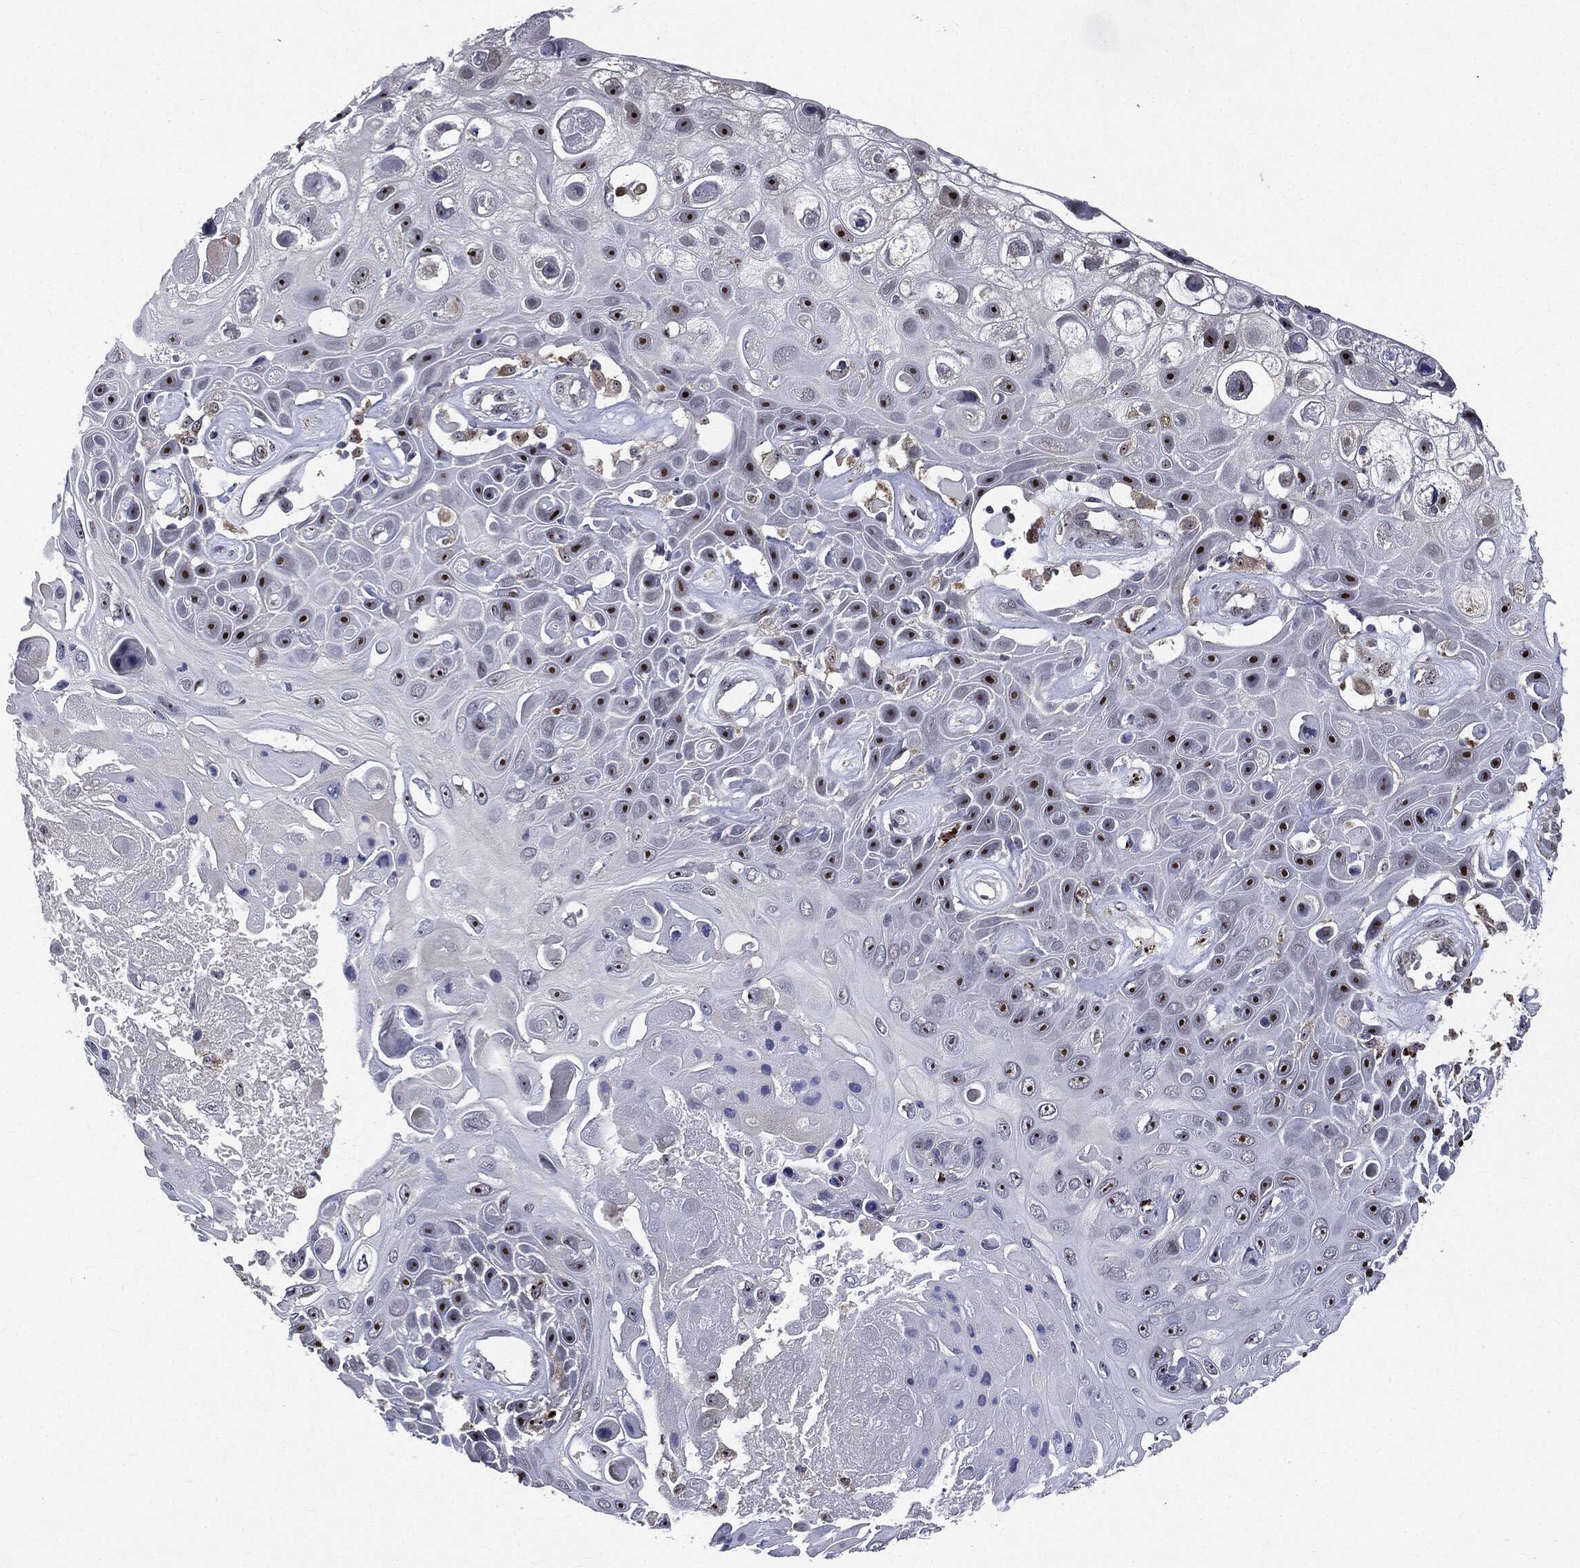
{"staining": {"intensity": "strong", "quantity": "<25%", "location": "nuclear"}, "tissue": "skin cancer", "cell_type": "Tumor cells", "image_type": "cancer", "snomed": [{"axis": "morphology", "description": "Squamous cell carcinoma, NOS"}, {"axis": "topography", "description": "Skin"}], "caption": "About <25% of tumor cells in human squamous cell carcinoma (skin) display strong nuclear protein positivity as visualized by brown immunohistochemical staining.", "gene": "TRMT1L", "patient": {"sex": "male", "age": 82}}